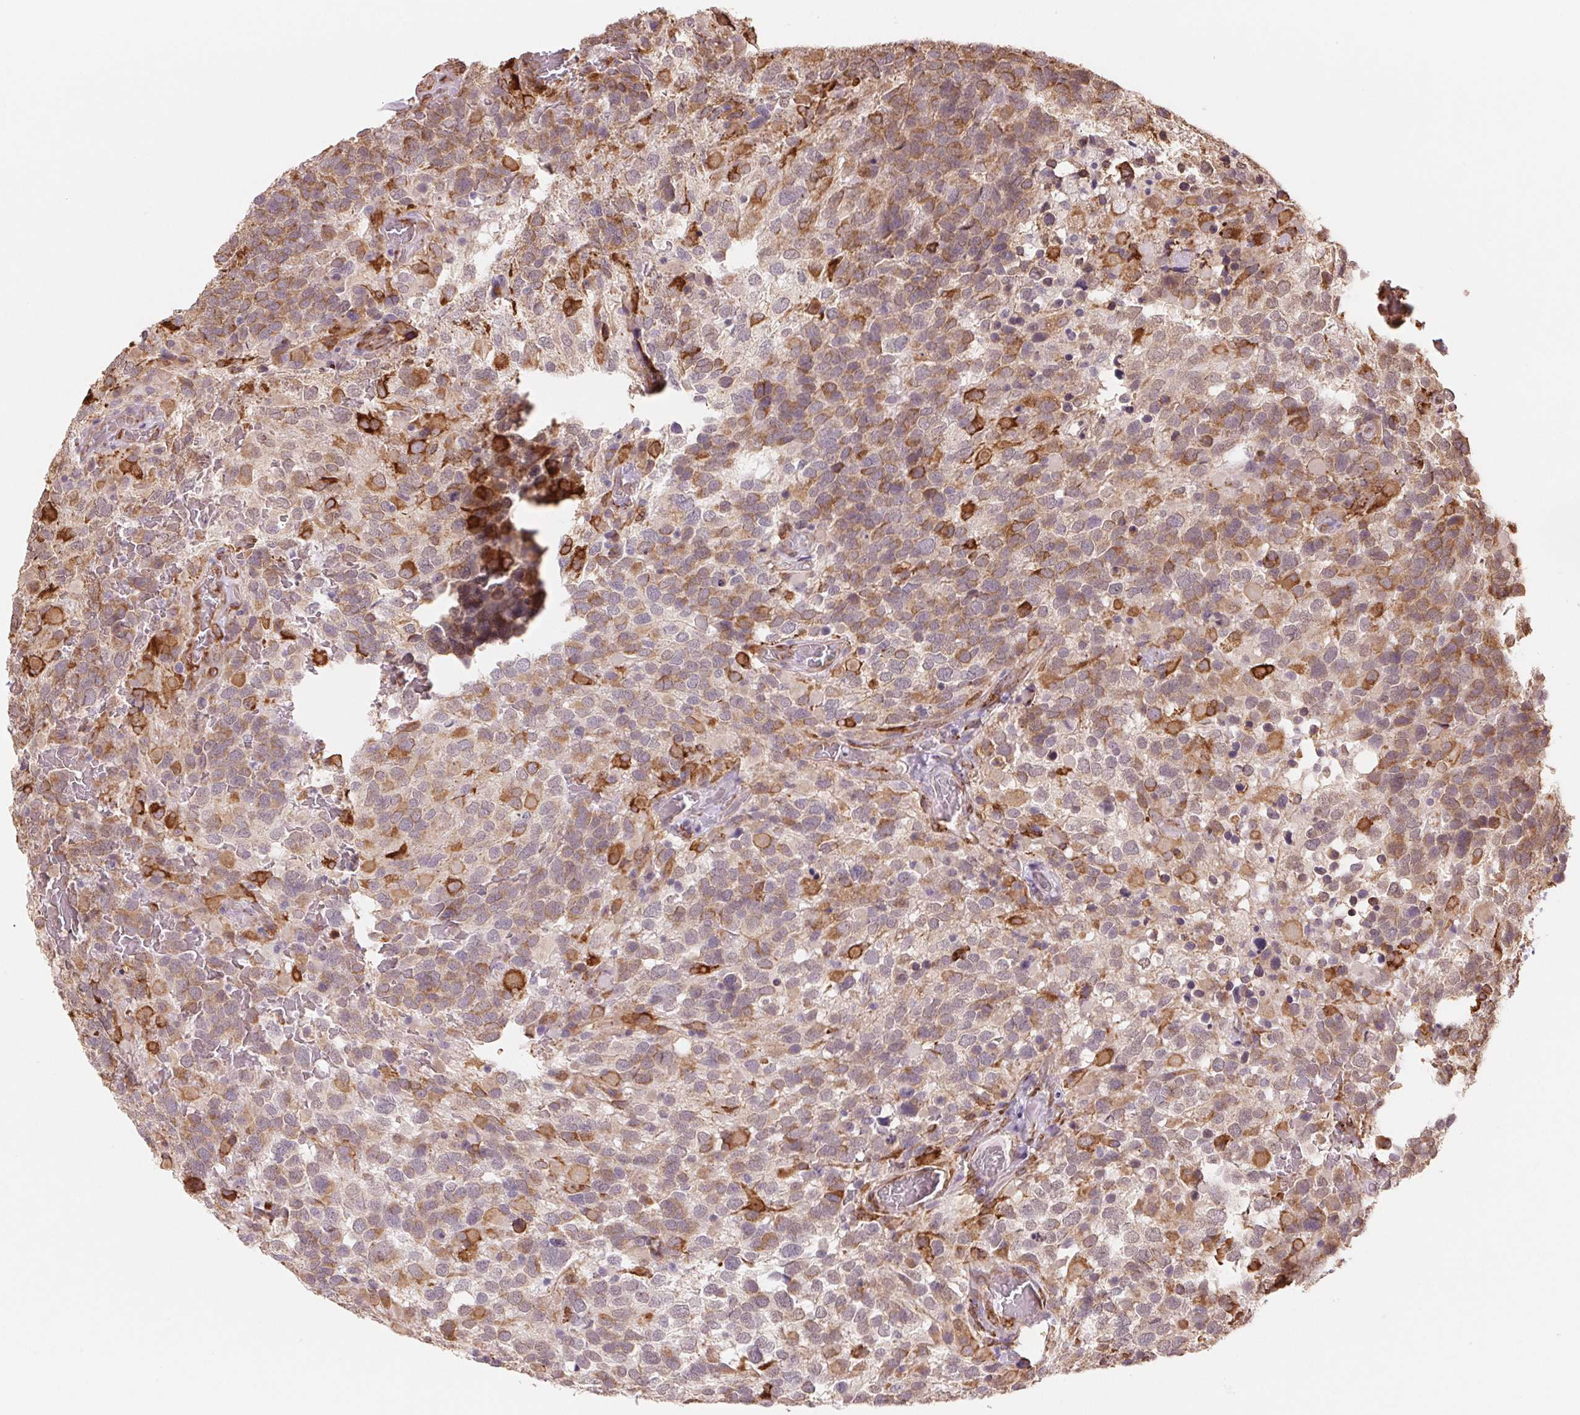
{"staining": {"intensity": "moderate", "quantity": "25%-75%", "location": "cytoplasmic/membranous"}, "tissue": "glioma", "cell_type": "Tumor cells", "image_type": "cancer", "snomed": [{"axis": "morphology", "description": "Glioma, malignant, High grade"}, {"axis": "topography", "description": "Brain"}], "caption": "This photomicrograph demonstrates immunohistochemistry (IHC) staining of glioma, with medium moderate cytoplasmic/membranous positivity in approximately 25%-75% of tumor cells.", "gene": "FKBP10", "patient": {"sex": "female", "age": 40}}